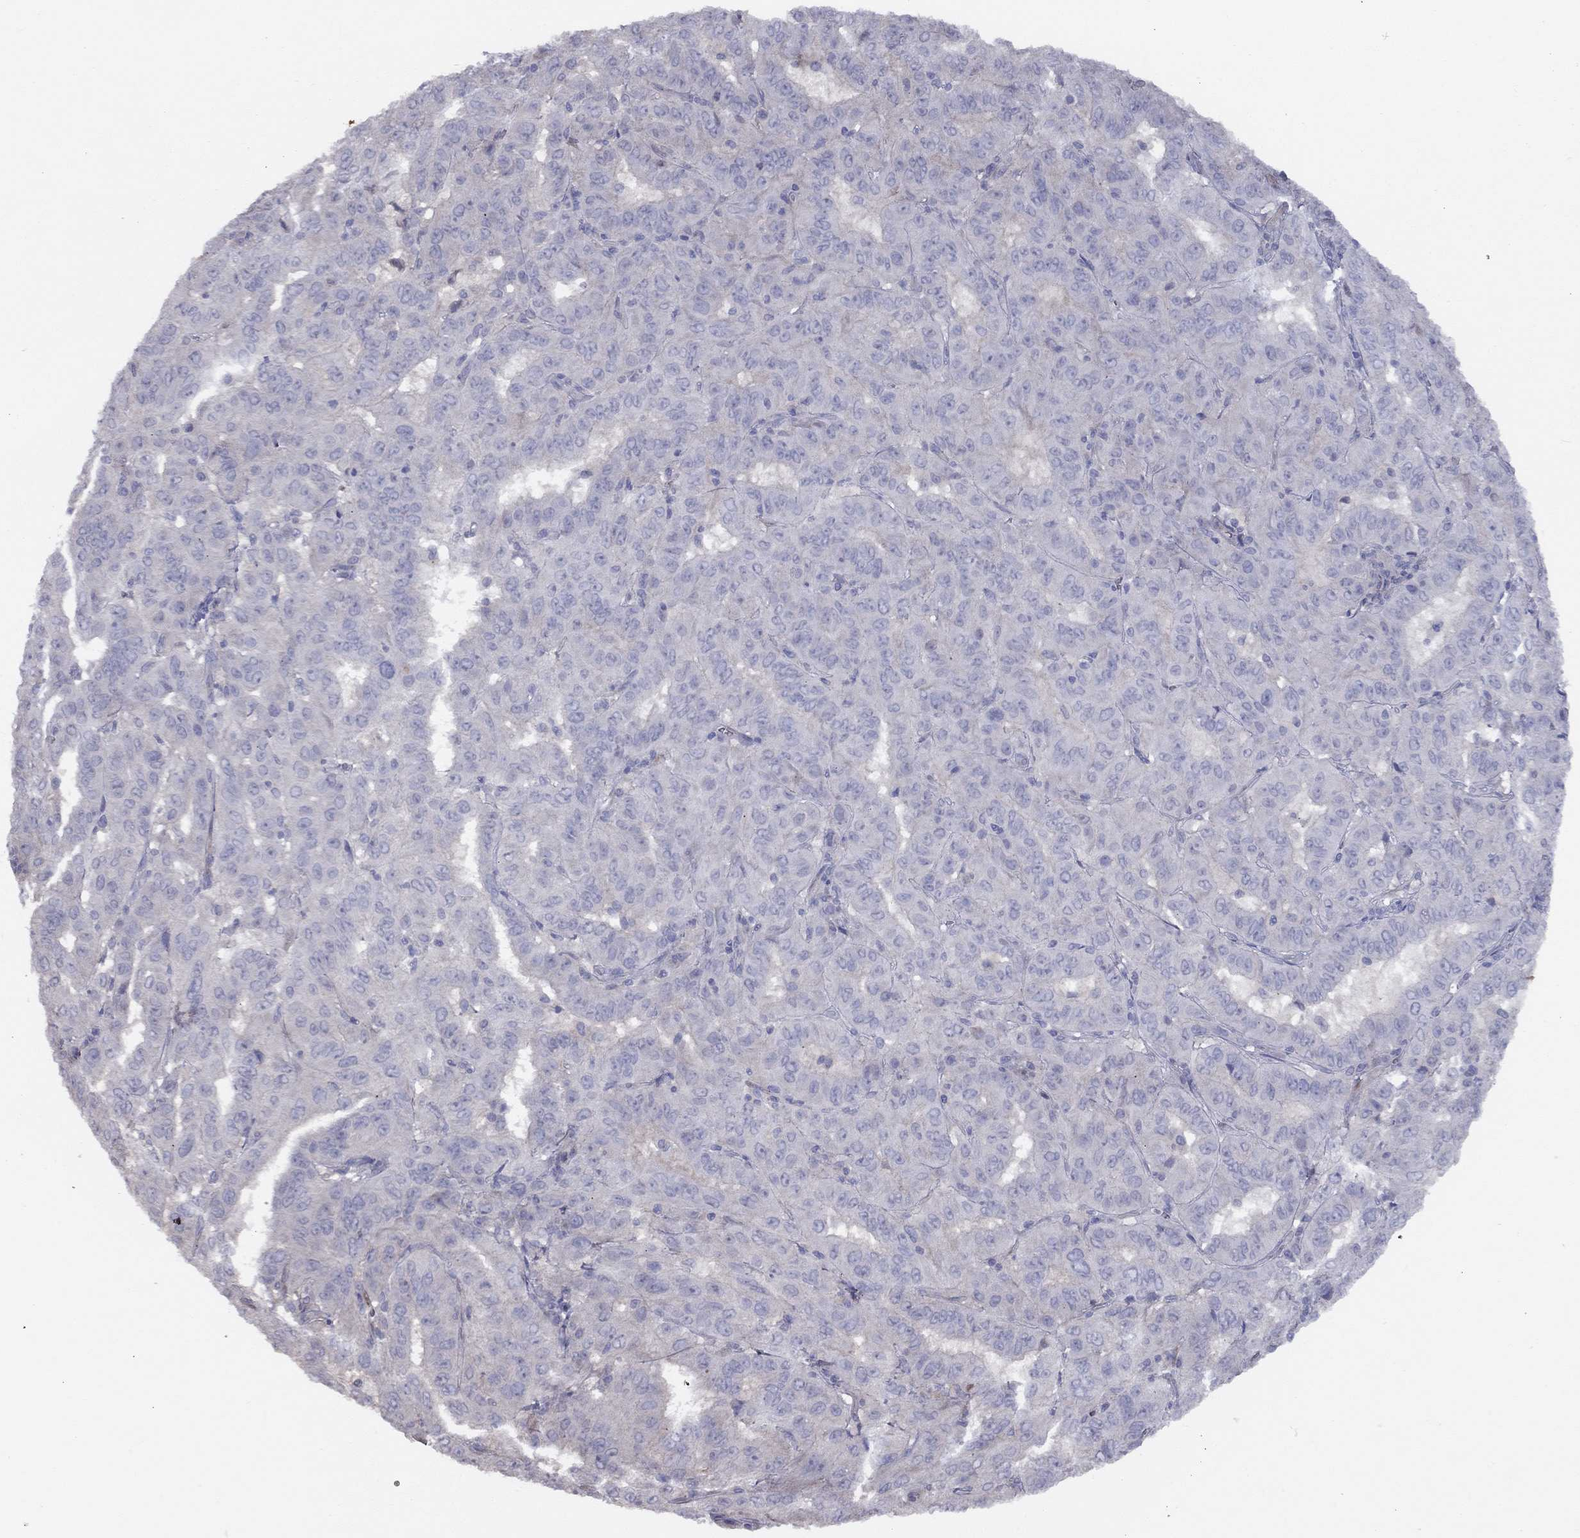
{"staining": {"intensity": "negative", "quantity": "none", "location": "none"}, "tissue": "pancreatic cancer", "cell_type": "Tumor cells", "image_type": "cancer", "snomed": [{"axis": "morphology", "description": "Adenocarcinoma, NOS"}, {"axis": "topography", "description": "Pancreas"}], "caption": "The immunohistochemistry histopathology image has no significant positivity in tumor cells of pancreatic adenocarcinoma tissue.", "gene": "DUSP7", "patient": {"sex": "male", "age": 63}}